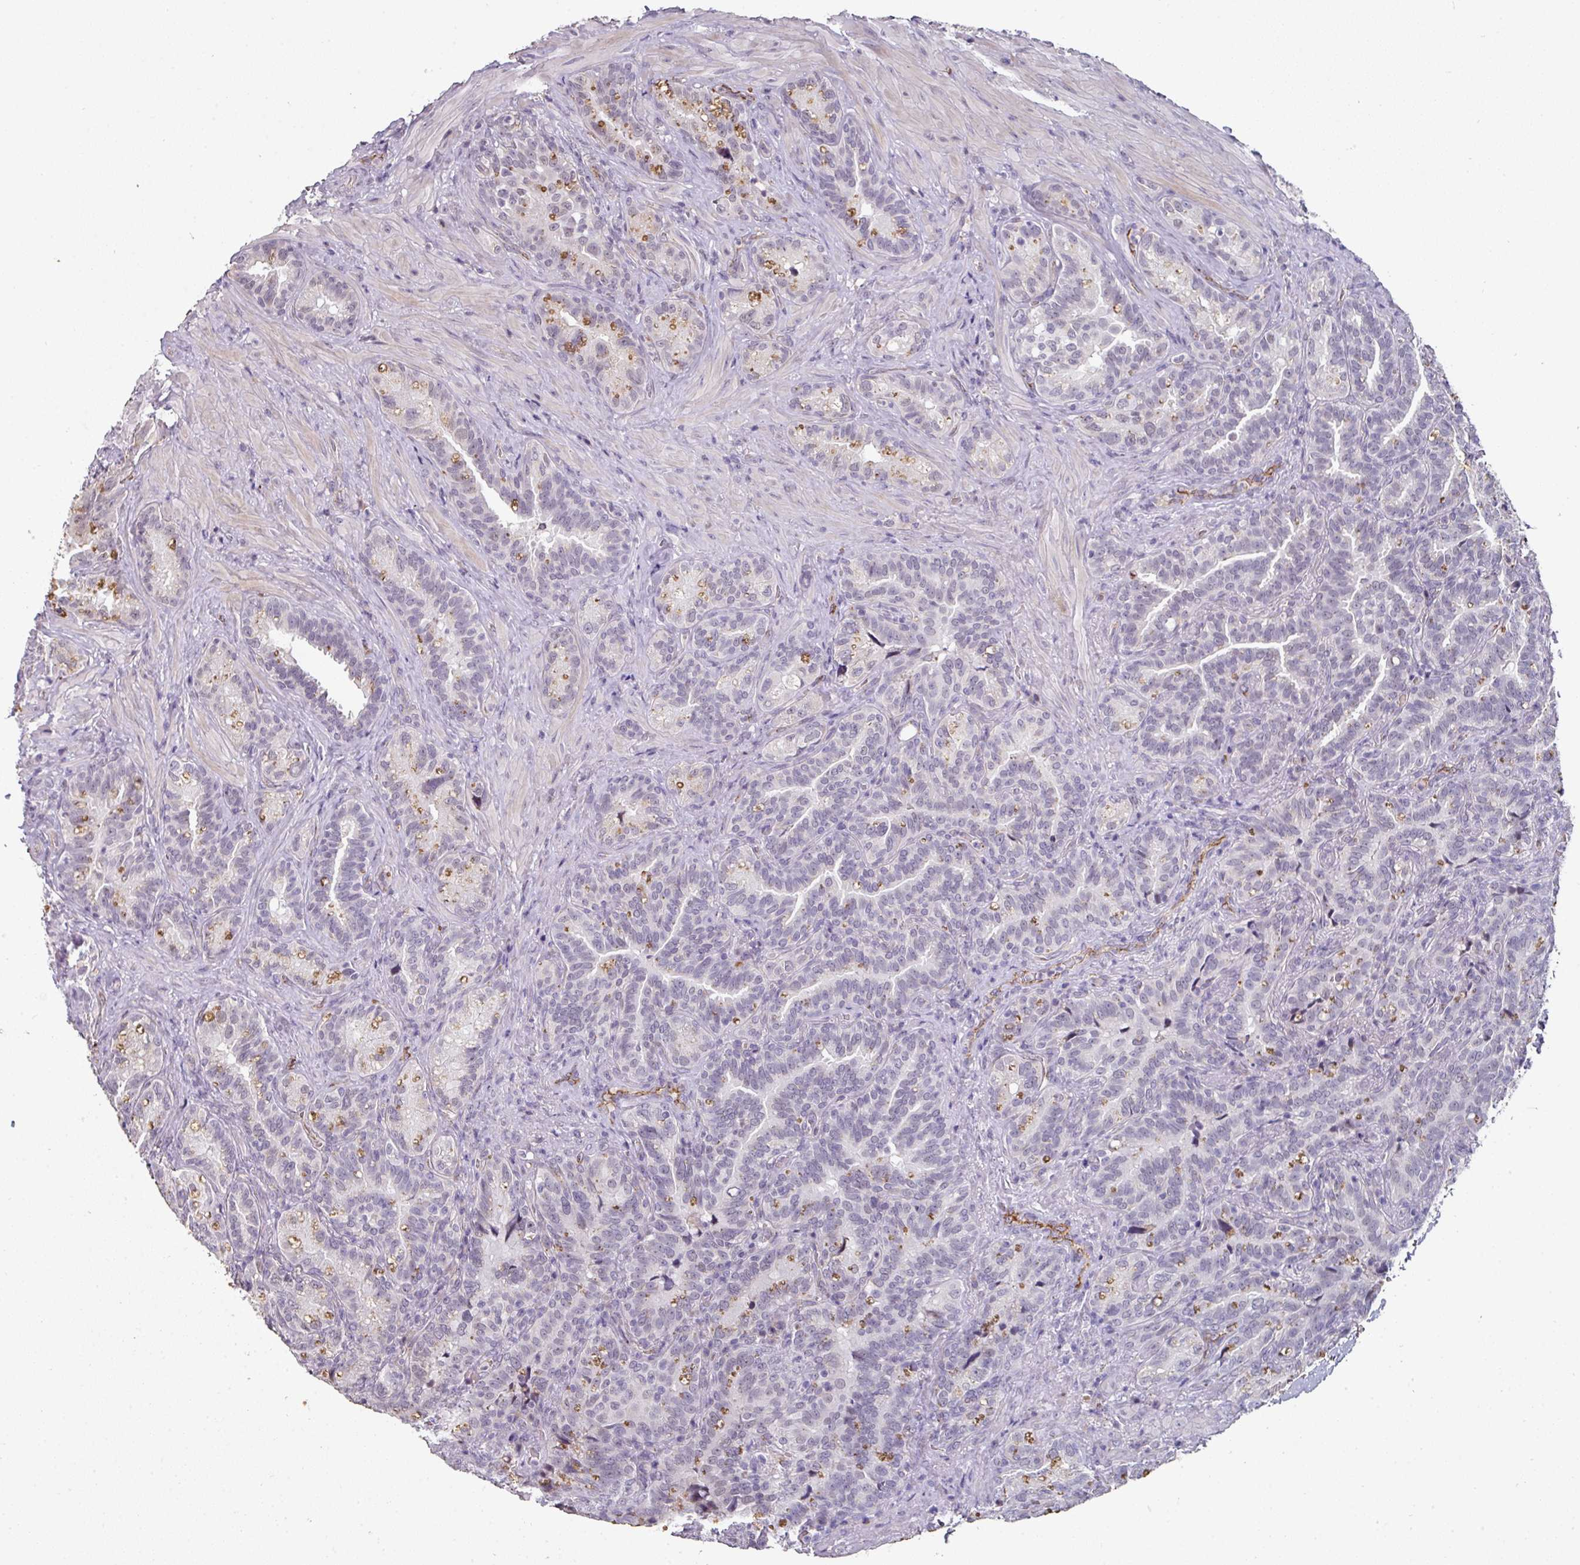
{"staining": {"intensity": "moderate", "quantity": "<25%", "location": "cytoplasmic/membranous"}, "tissue": "seminal vesicle", "cell_type": "Glandular cells", "image_type": "normal", "snomed": [{"axis": "morphology", "description": "Normal tissue, NOS"}, {"axis": "topography", "description": "Seminal veicle"}], "caption": "This is an image of immunohistochemistry staining of benign seminal vesicle, which shows moderate positivity in the cytoplasmic/membranous of glandular cells.", "gene": "SIDT2", "patient": {"sex": "male", "age": 68}}